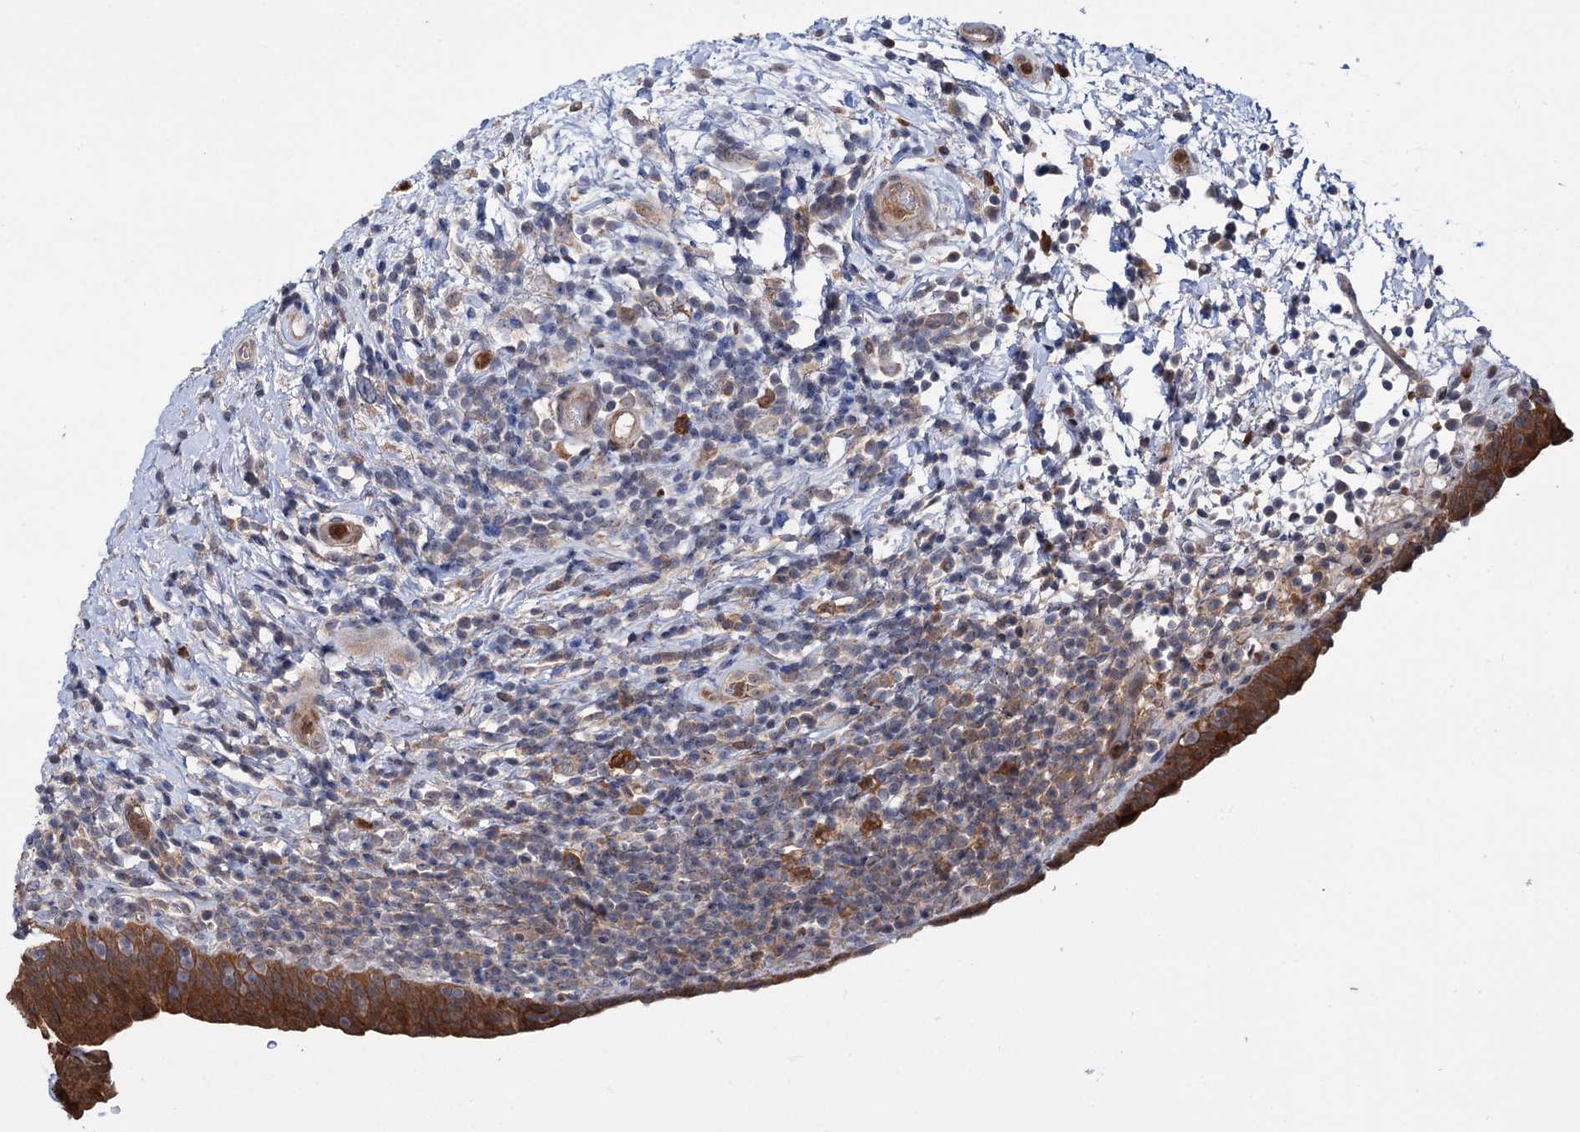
{"staining": {"intensity": "strong", "quantity": ">75%", "location": "cytoplasmic/membranous"}, "tissue": "urinary bladder", "cell_type": "Urothelial cells", "image_type": "normal", "snomed": [{"axis": "morphology", "description": "Normal tissue, NOS"}, {"axis": "topography", "description": "Urinary bladder"}], "caption": "Immunohistochemistry staining of unremarkable urinary bladder, which reveals high levels of strong cytoplasmic/membranous expression in approximately >75% of urothelial cells indicating strong cytoplasmic/membranous protein staining. The staining was performed using DAB (brown) for protein detection and nuclei were counterstained in hematoxylin (blue).", "gene": "PTPN3", "patient": {"sex": "male", "age": 83}}